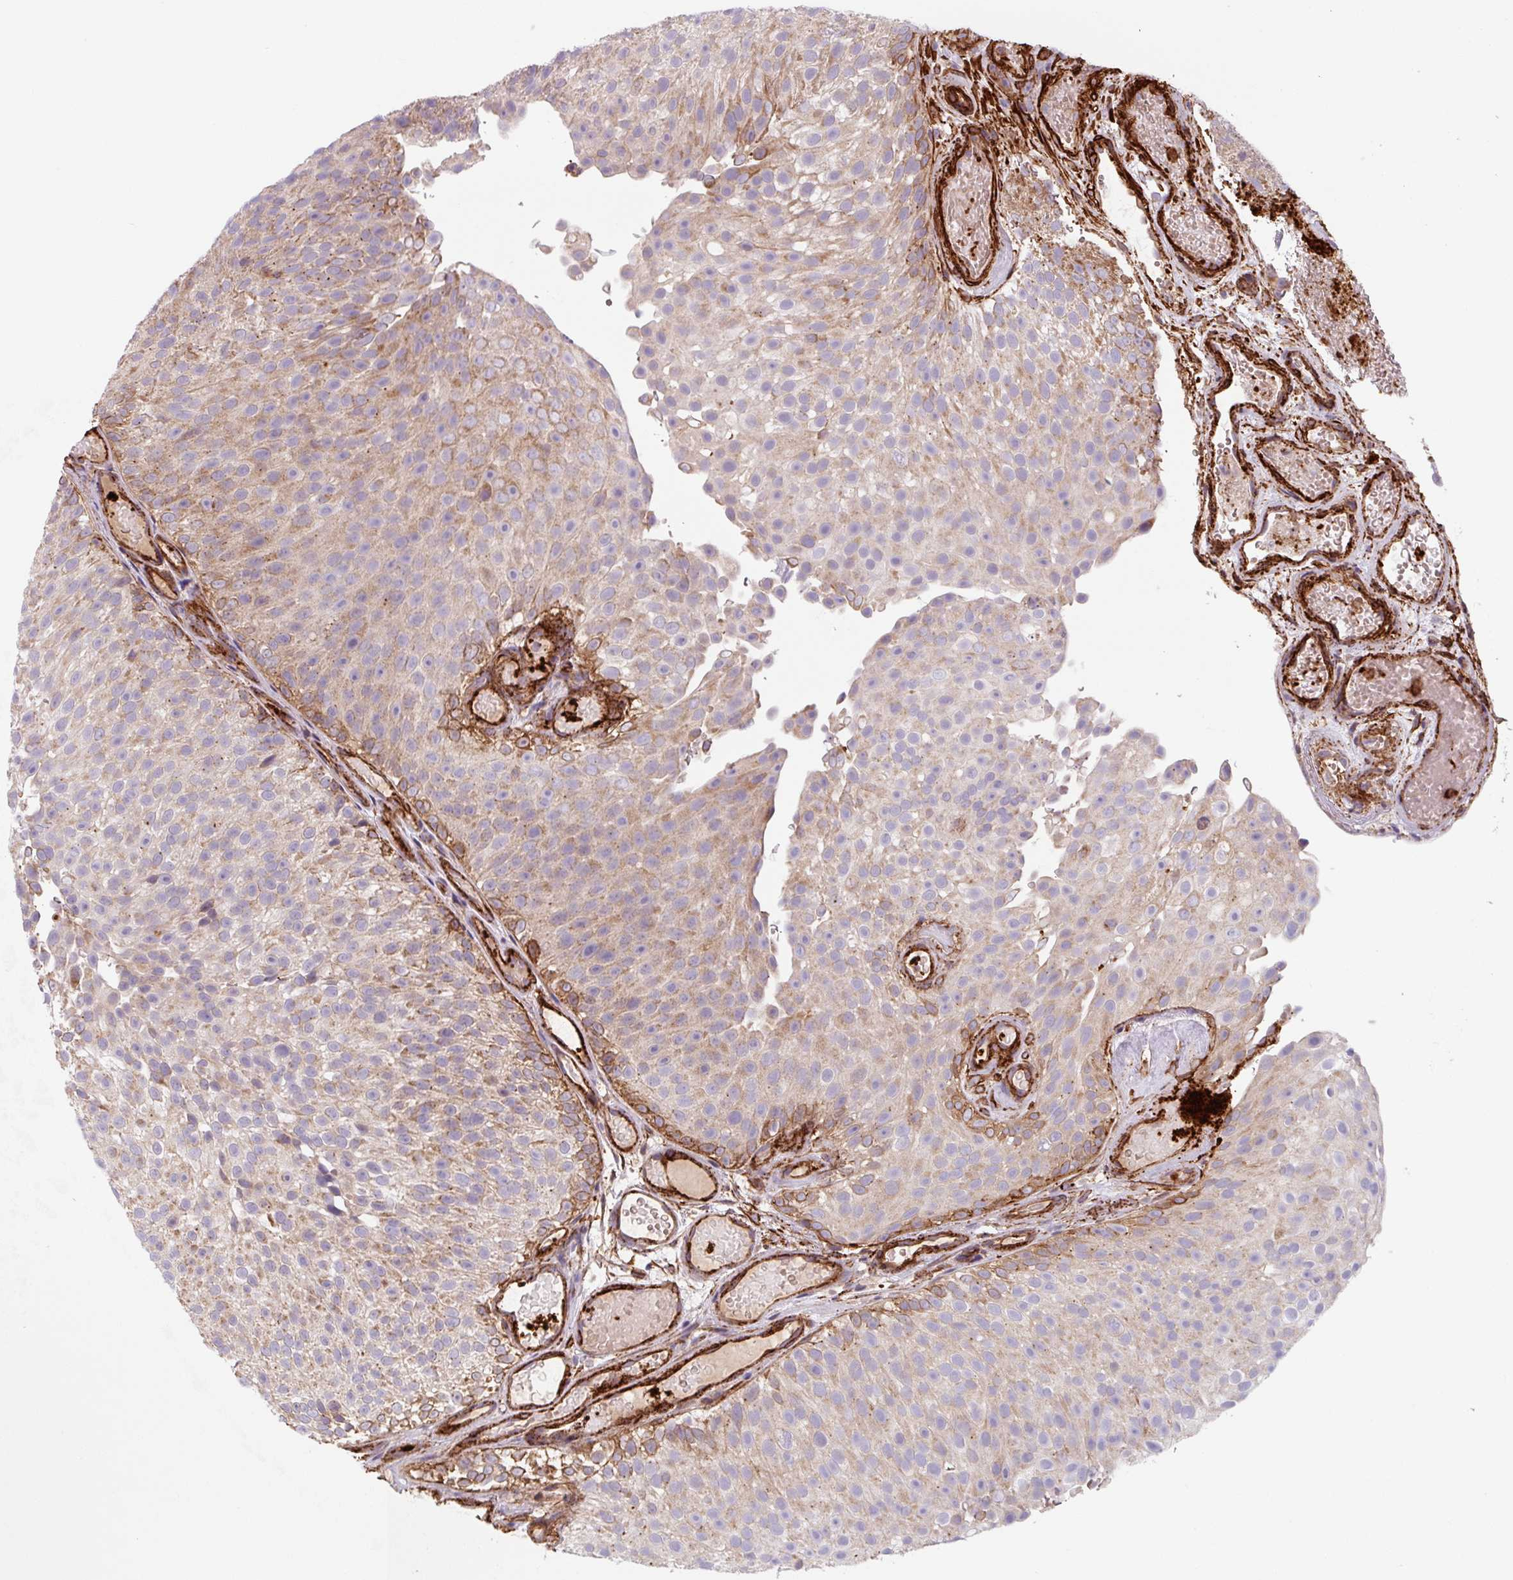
{"staining": {"intensity": "weak", "quantity": ">75%", "location": "cytoplasmic/membranous"}, "tissue": "urothelial cancer", "cell_type": "Tumor cells", "image_type": "cancer", "snomed": [{"axis": "morphology", "description": "Urothelial carcinoma, Low grade"}, {"axis": "topography", "description": "Urinary bladder"}], "caption": "Immunohistochemistry of low-grade urothelial carcinoma shows low levels of weak cytoplasmic/membranous positivity in approximately >75% of tumor cells.", "gene": "DHFR2", "patient": {"sex": "male", "age": 78}}